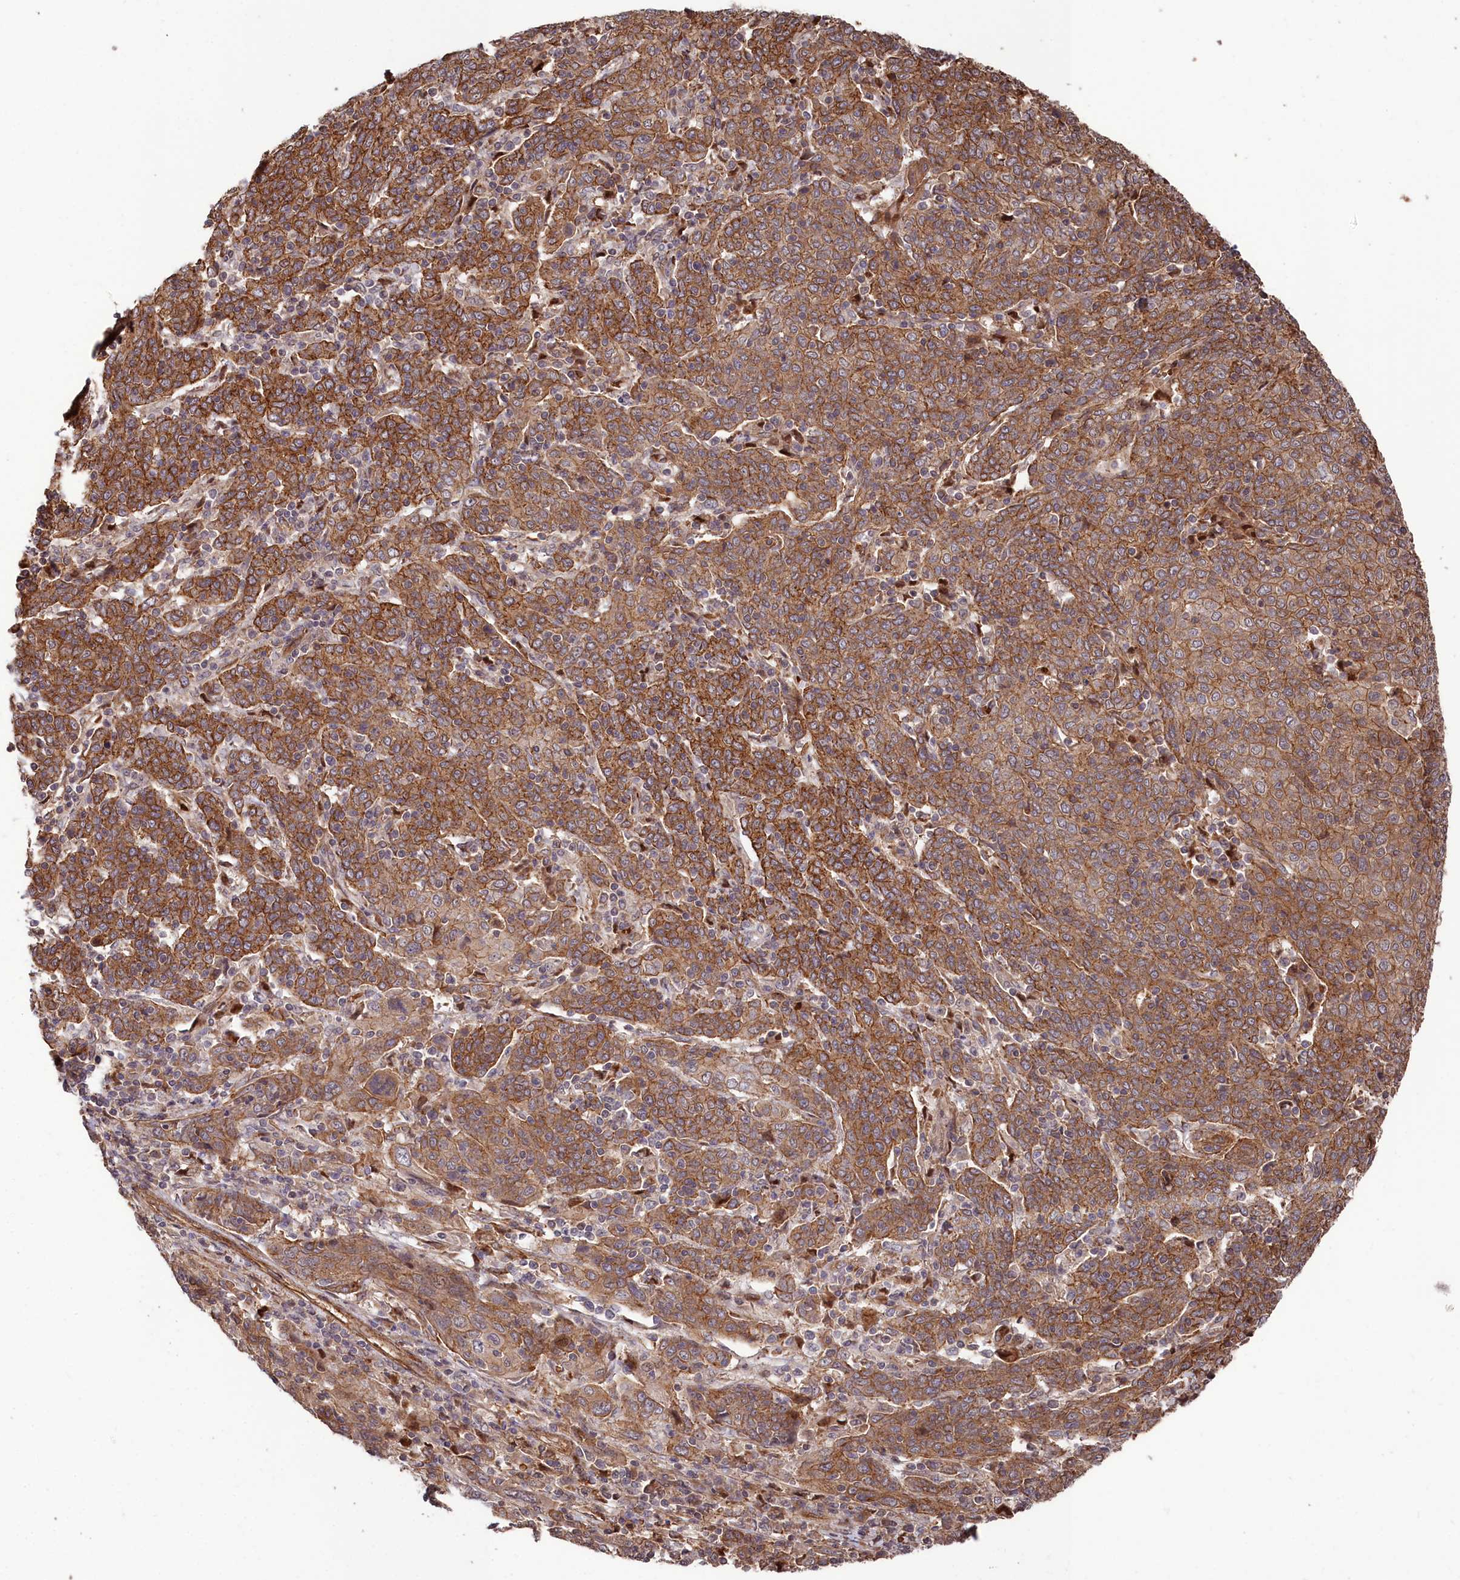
{"staining": {"intensity": "strong", "quantity": ">75%", "location": "cytoplasmic/membranous"}, "tissue": "cervical cancer", "cell_type": "Tumor cells", "image_type": "cancer", "snomed": [{"axis": "morphology", "description": "Squamous cell carcinoma, NOS"}, {"axis": "topography", "description": "Cervix"}], "caption": "This image displays cervical cancer stained with immunohistochemistry to label a protein in brown. The cytoplasmic/membranous of tumor cells show strong positivity for the protein. Nuclei are counter-stained blue.", "gene": "TNKS1BP1", "patient": {"sex": "female", "age": 67}}